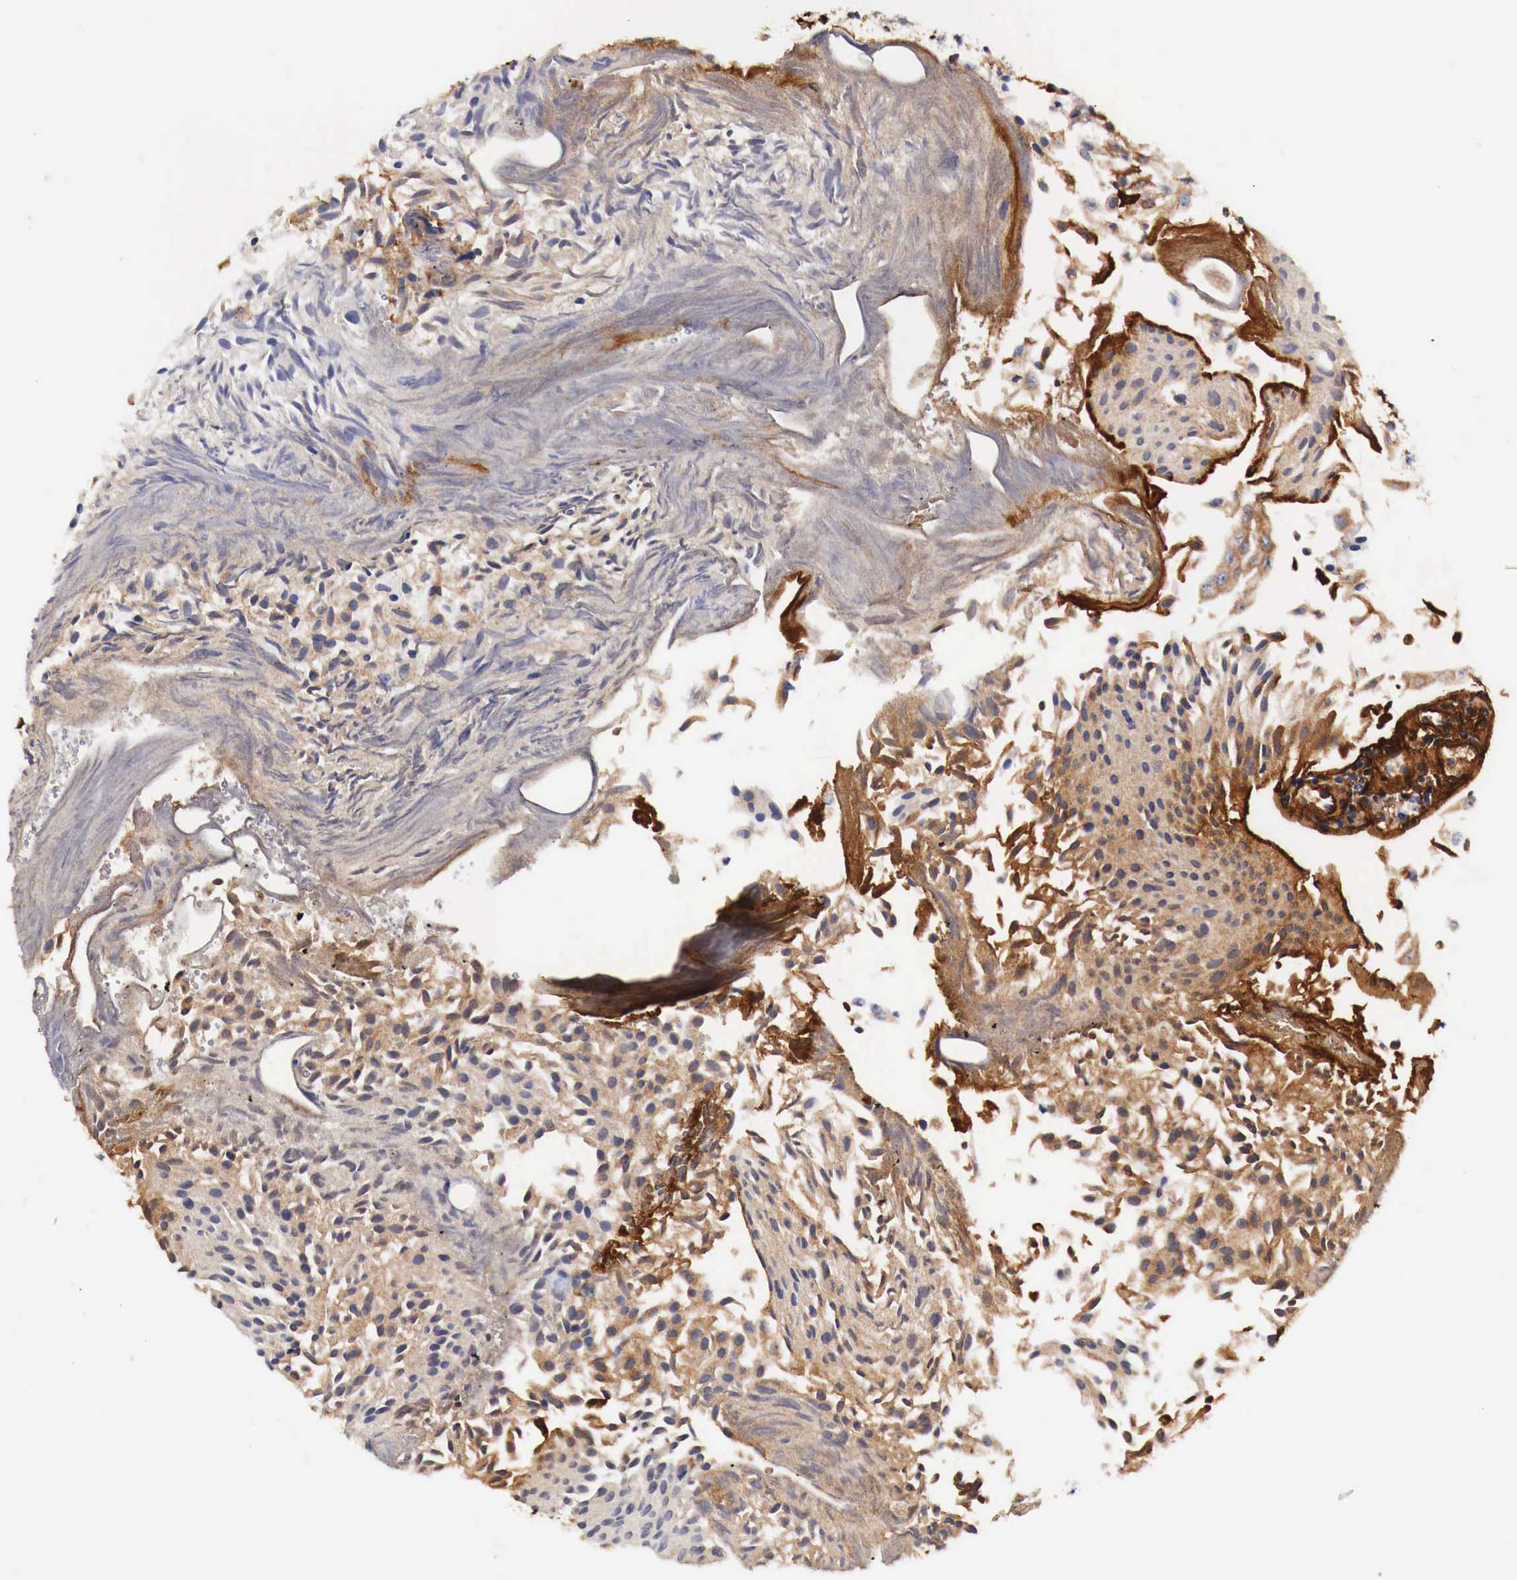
{"staining": {"intensity": "moderate", "quantity": "25%-75%", "location": "cytoplasmic/membranous"}, "tissue": "urothelial cancer", "cell_type": "Tumor cells", "image_type": "cancer", "snomed": [{"axis": "morphology", "description": "Urothelial carcinoma, Low grade"}, {"axis": "topography", "description": "Urinary bladder"}], "caption": "About 25%-75% of tumor cells in urothelial cancer reveal moderate cytoplasmic/membranous protein staining as visualized by brown immunohistochemical staining.", "gene": "LAMB2", "patient": {"sex": "male", "age": 86}}